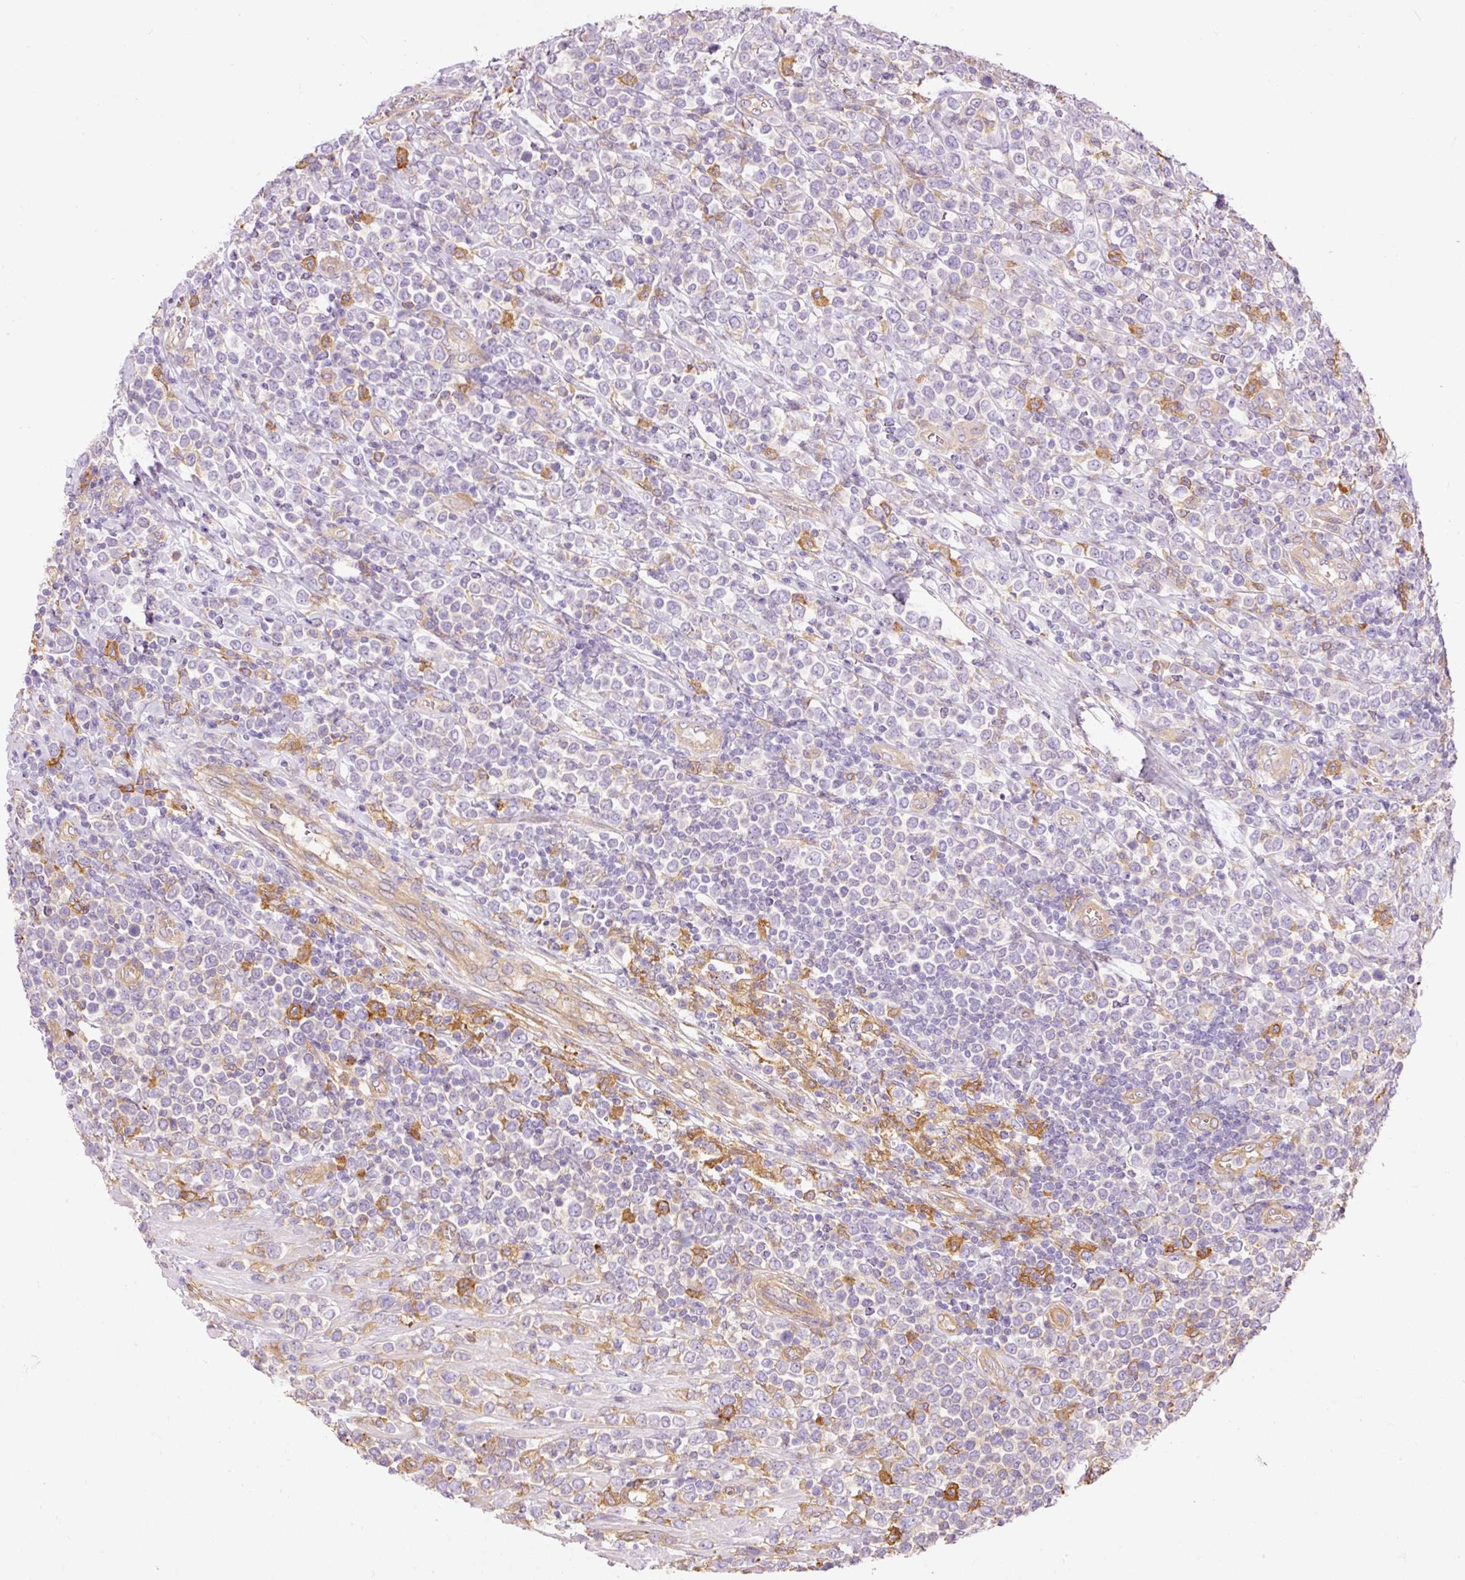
{"staining": {"intensity": "moderate", "quantity": "<25%", "location": "cytoplasmic/membranous"}, "tissue": "lymphoma", "cell_type": "Tumor cells", "image_type": "cancer", "snomed": [{"axis": "morphology", "description": "Malignant lymphoma, non-Hodgkin's type, High grade"}, {"axis": "topography", "description": "Soft tissue"}], "caption": "Lymphoma stained for a protein (brown) reveals moderate cytoplasmic/membranous positive staining in about <25% of tumor cells.", "gene": "IL10RB", "patient": {"sex": "female", "age": 56}}